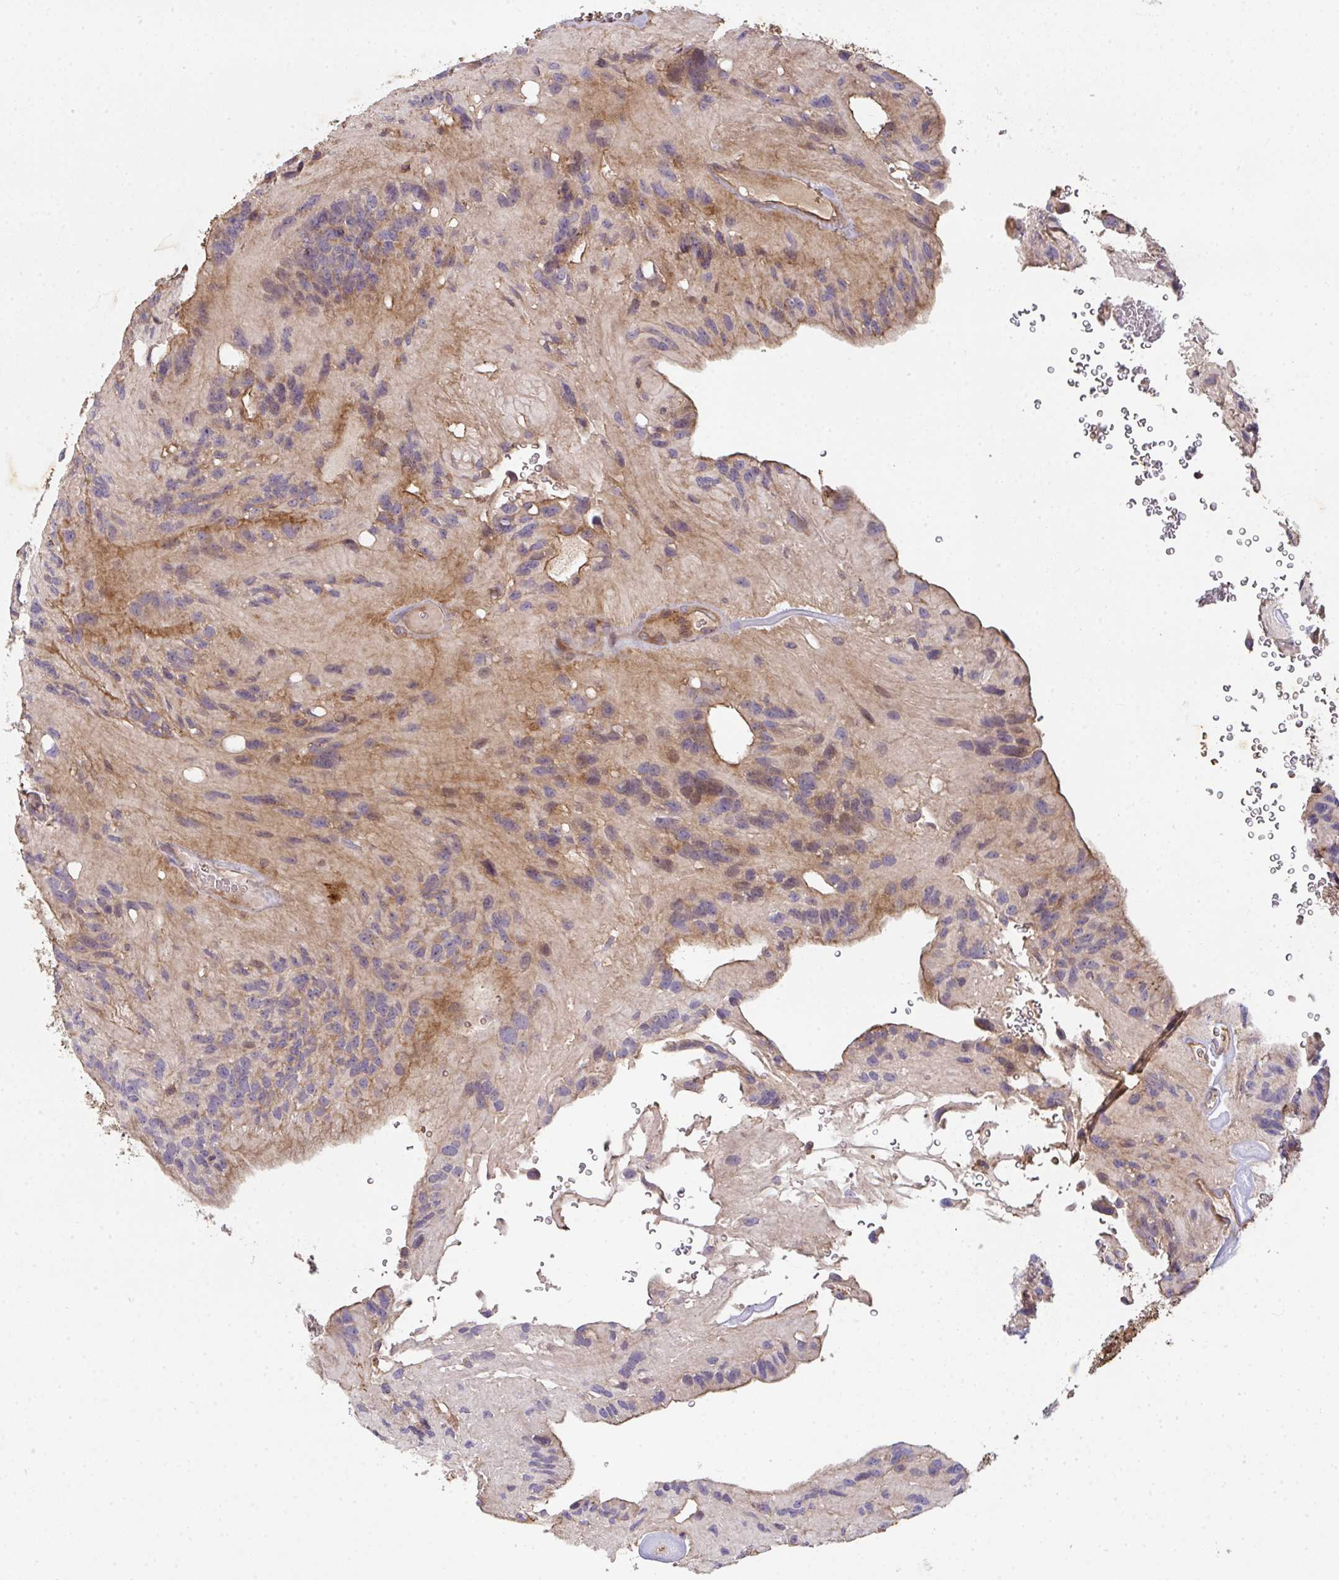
{"staining": {"intensity": "moderate", "quantity": "25%-75%", "location": "cytoplasmic/membranous"}, "tissue": "glioma", "cell_type": "Tumor cells", "image_type": "cancer", "snomed": [{"axis": "morphology", "description": "Glioma, malignant, Low grade"}, {"axis": "topography", "description": "Brain"}], "caption": "Glioma tissue demonstrates moderate cytoplasmic/membranous staining in approximately 25%-75% of tumor cells, visualized by immunohistochemistry.", "gene": "TNMD", "patient": {"sex": "male", "age": 31}}